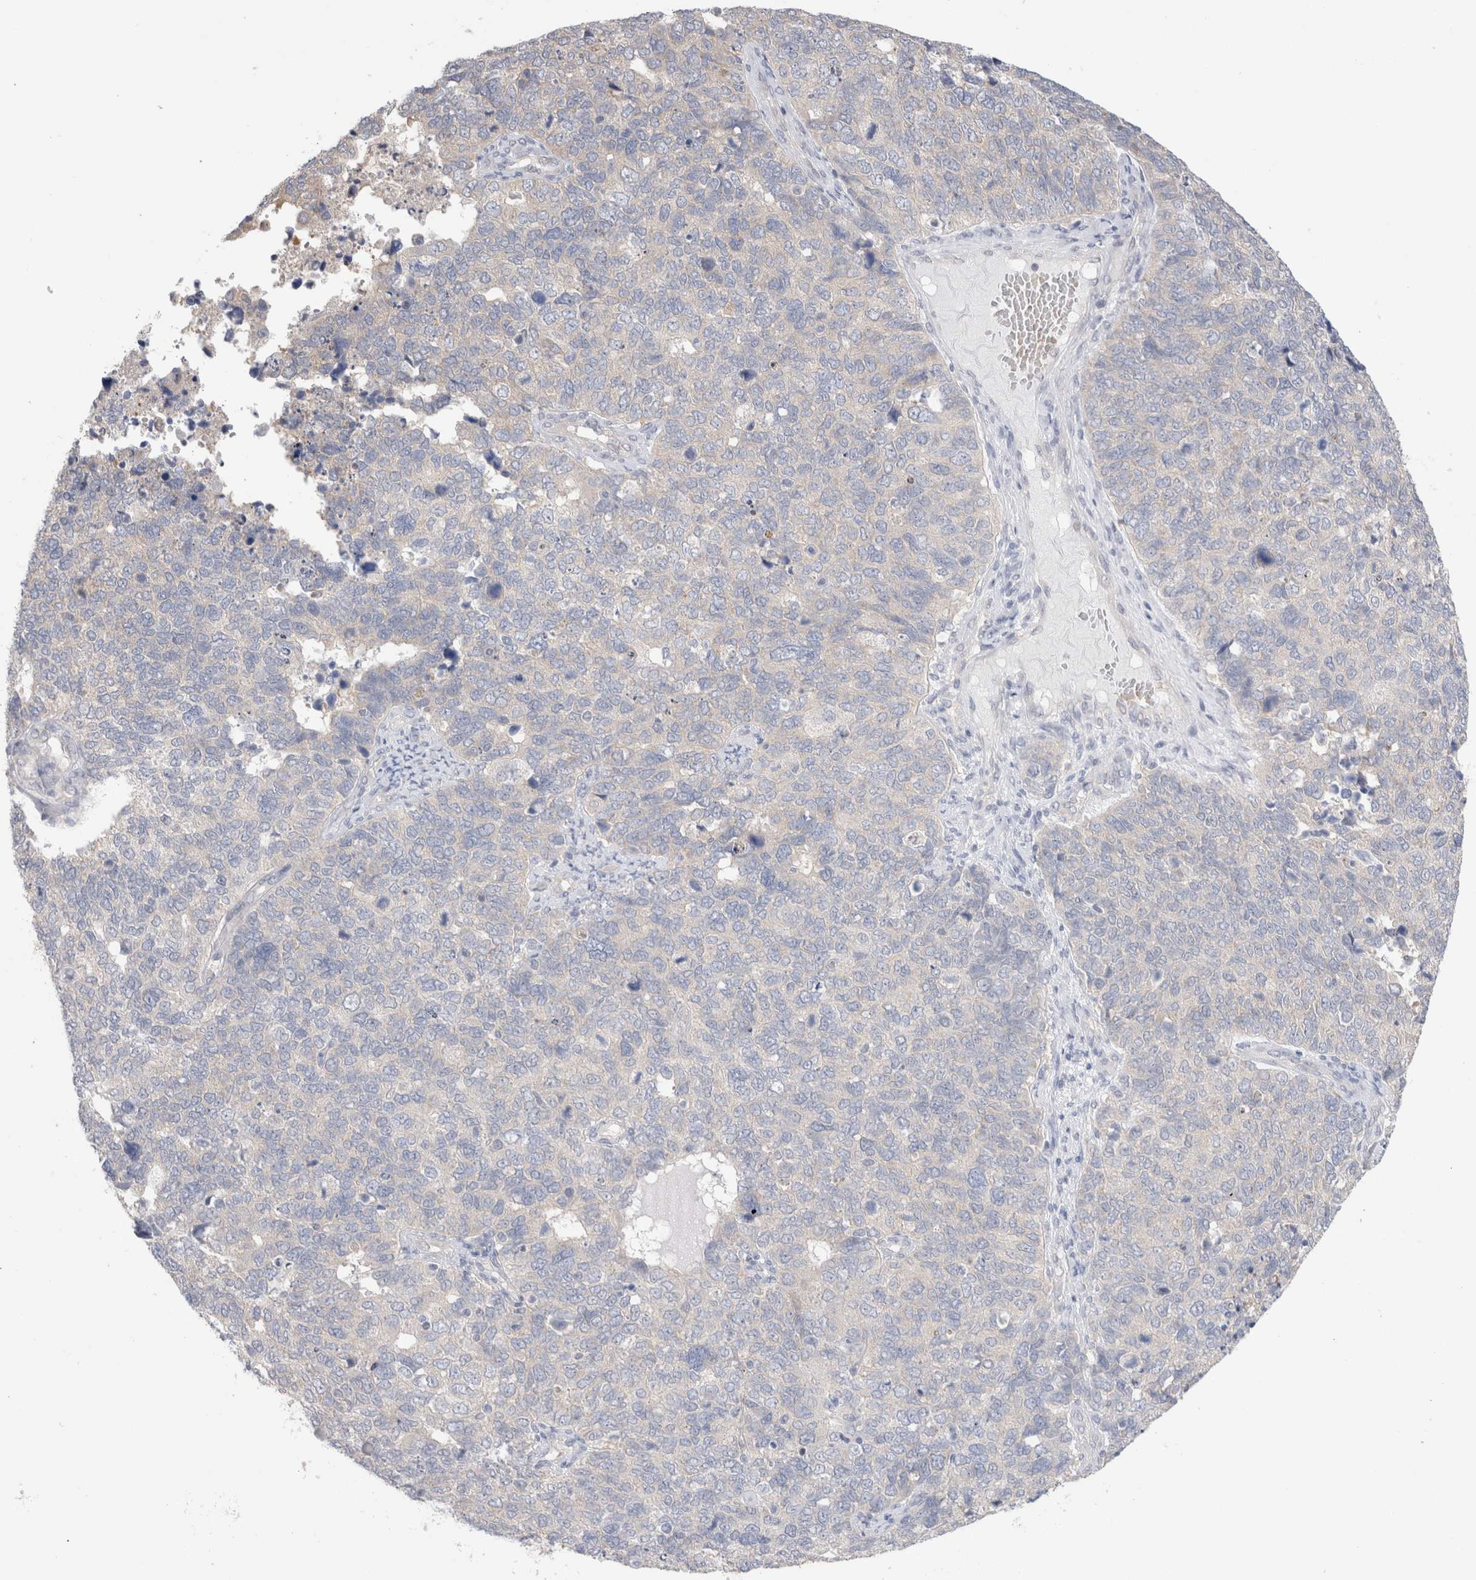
{"staining": {"intensity": "negative", "quantity": "none", "location": "none"}, "tissue": "cervical cancer", "cell_type": "Tumor cells", "image_type": "cancer", "snomed": [{"axis": "morphology", "description": "Squamous cell carcinoma, NOS"}, {"axis": "topography", "description": "Cervix"}], "caption": "An image of squamous cell carcinoma (cervical) stained for a protein demonstrates no brown staining in tumor cells.", "gene": "NDOR1", "patient": {"sex": "female", "age": 63}}